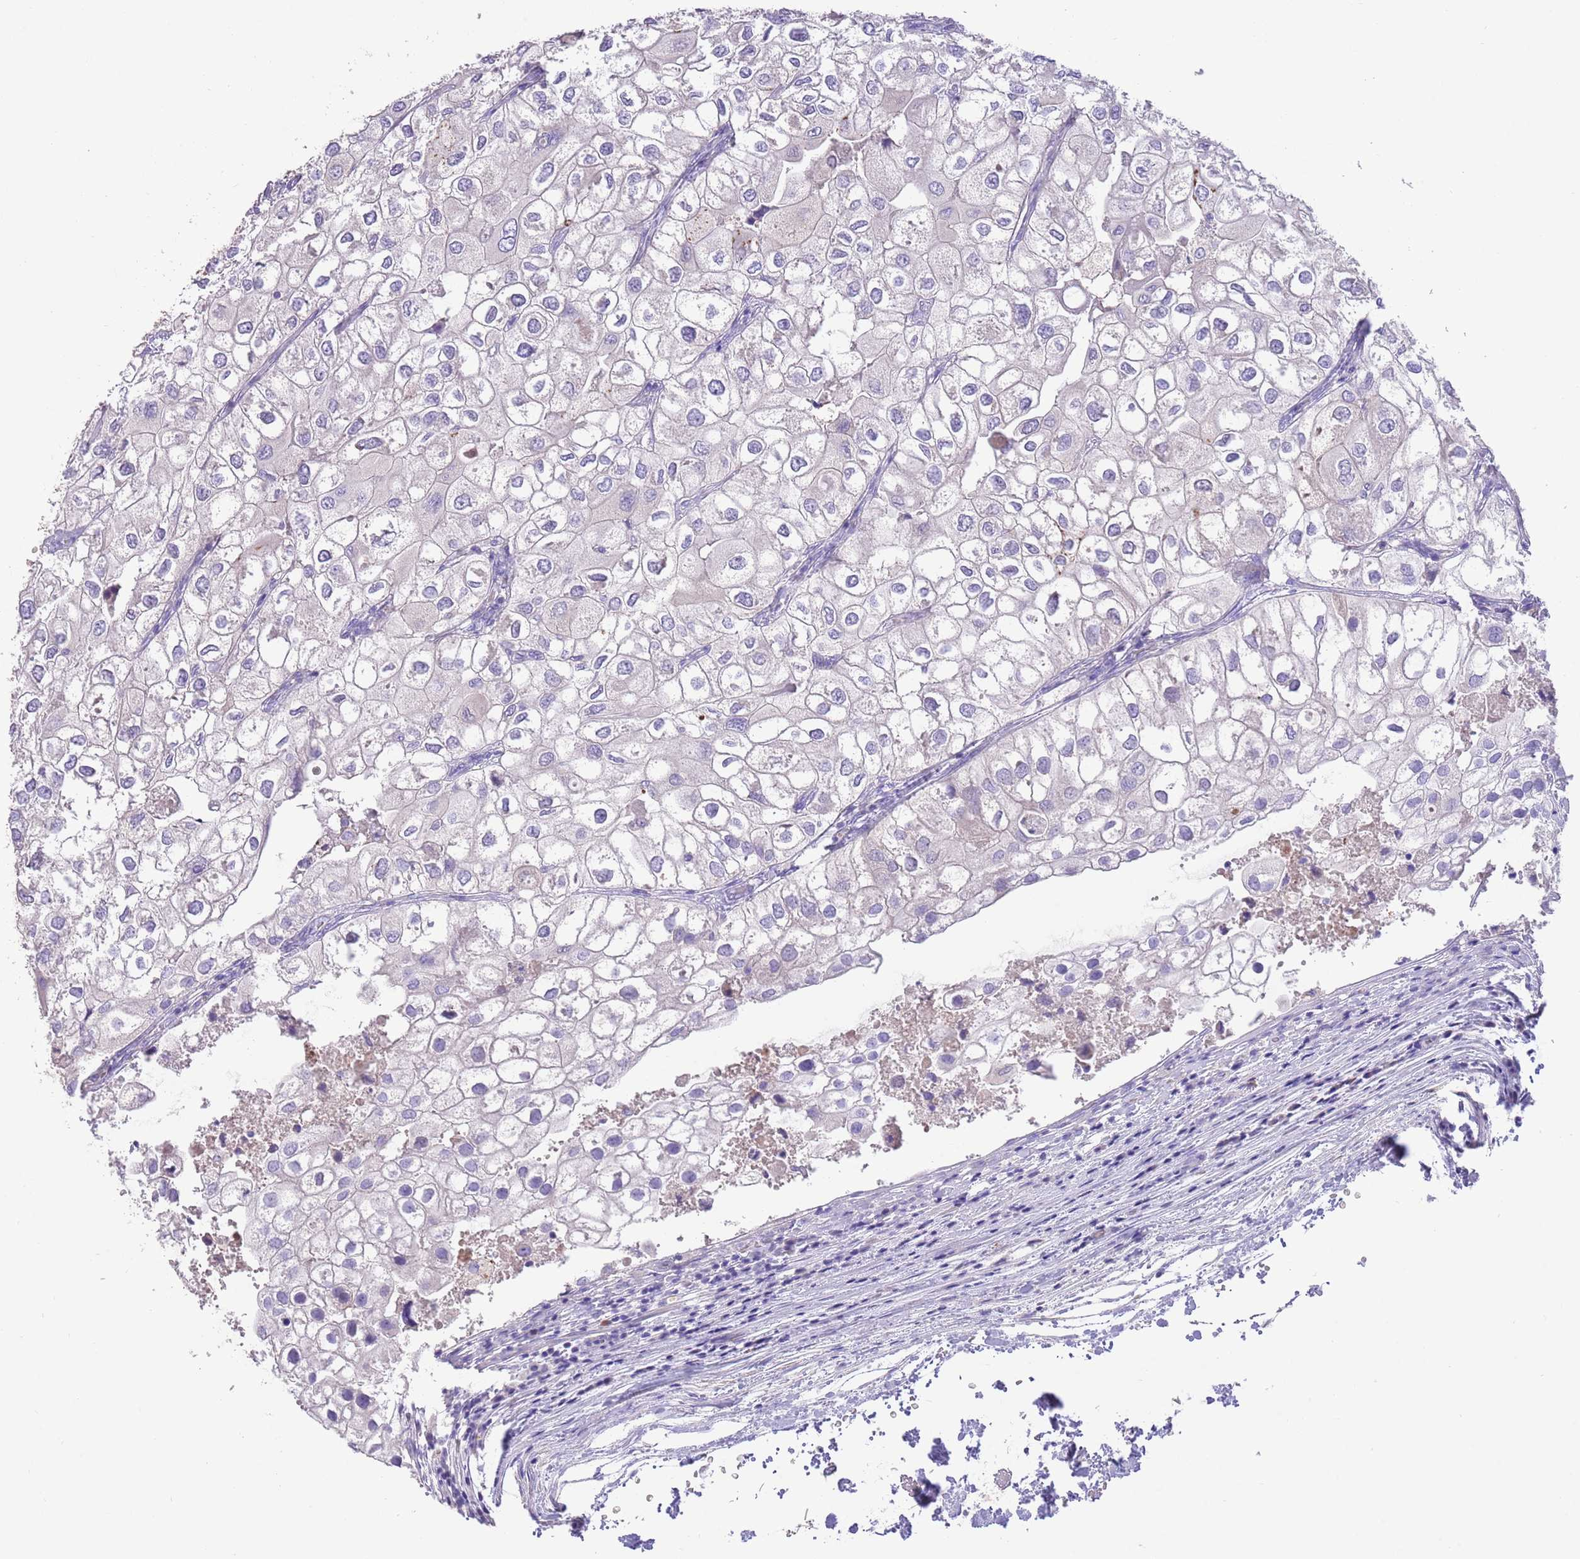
{"staining": {"intensity": "negative", "quantity": "none", "location": "none"}, "tissue": "urothelial cancer", "cell_type": "Tumor cells", "image_type": "cancer", "snomed": [{"axis": "morphology", "description": "Urothelial carcinoma, High grade"}, {"axis": "topography", "description": "Urinary bladder"}], "caption": "Protein analysis of urothelial cancer demonstrates no significant positivity in tumor cells.", "gene": "SFTPA1", "patient": {"sex": "male", "age": 64}}